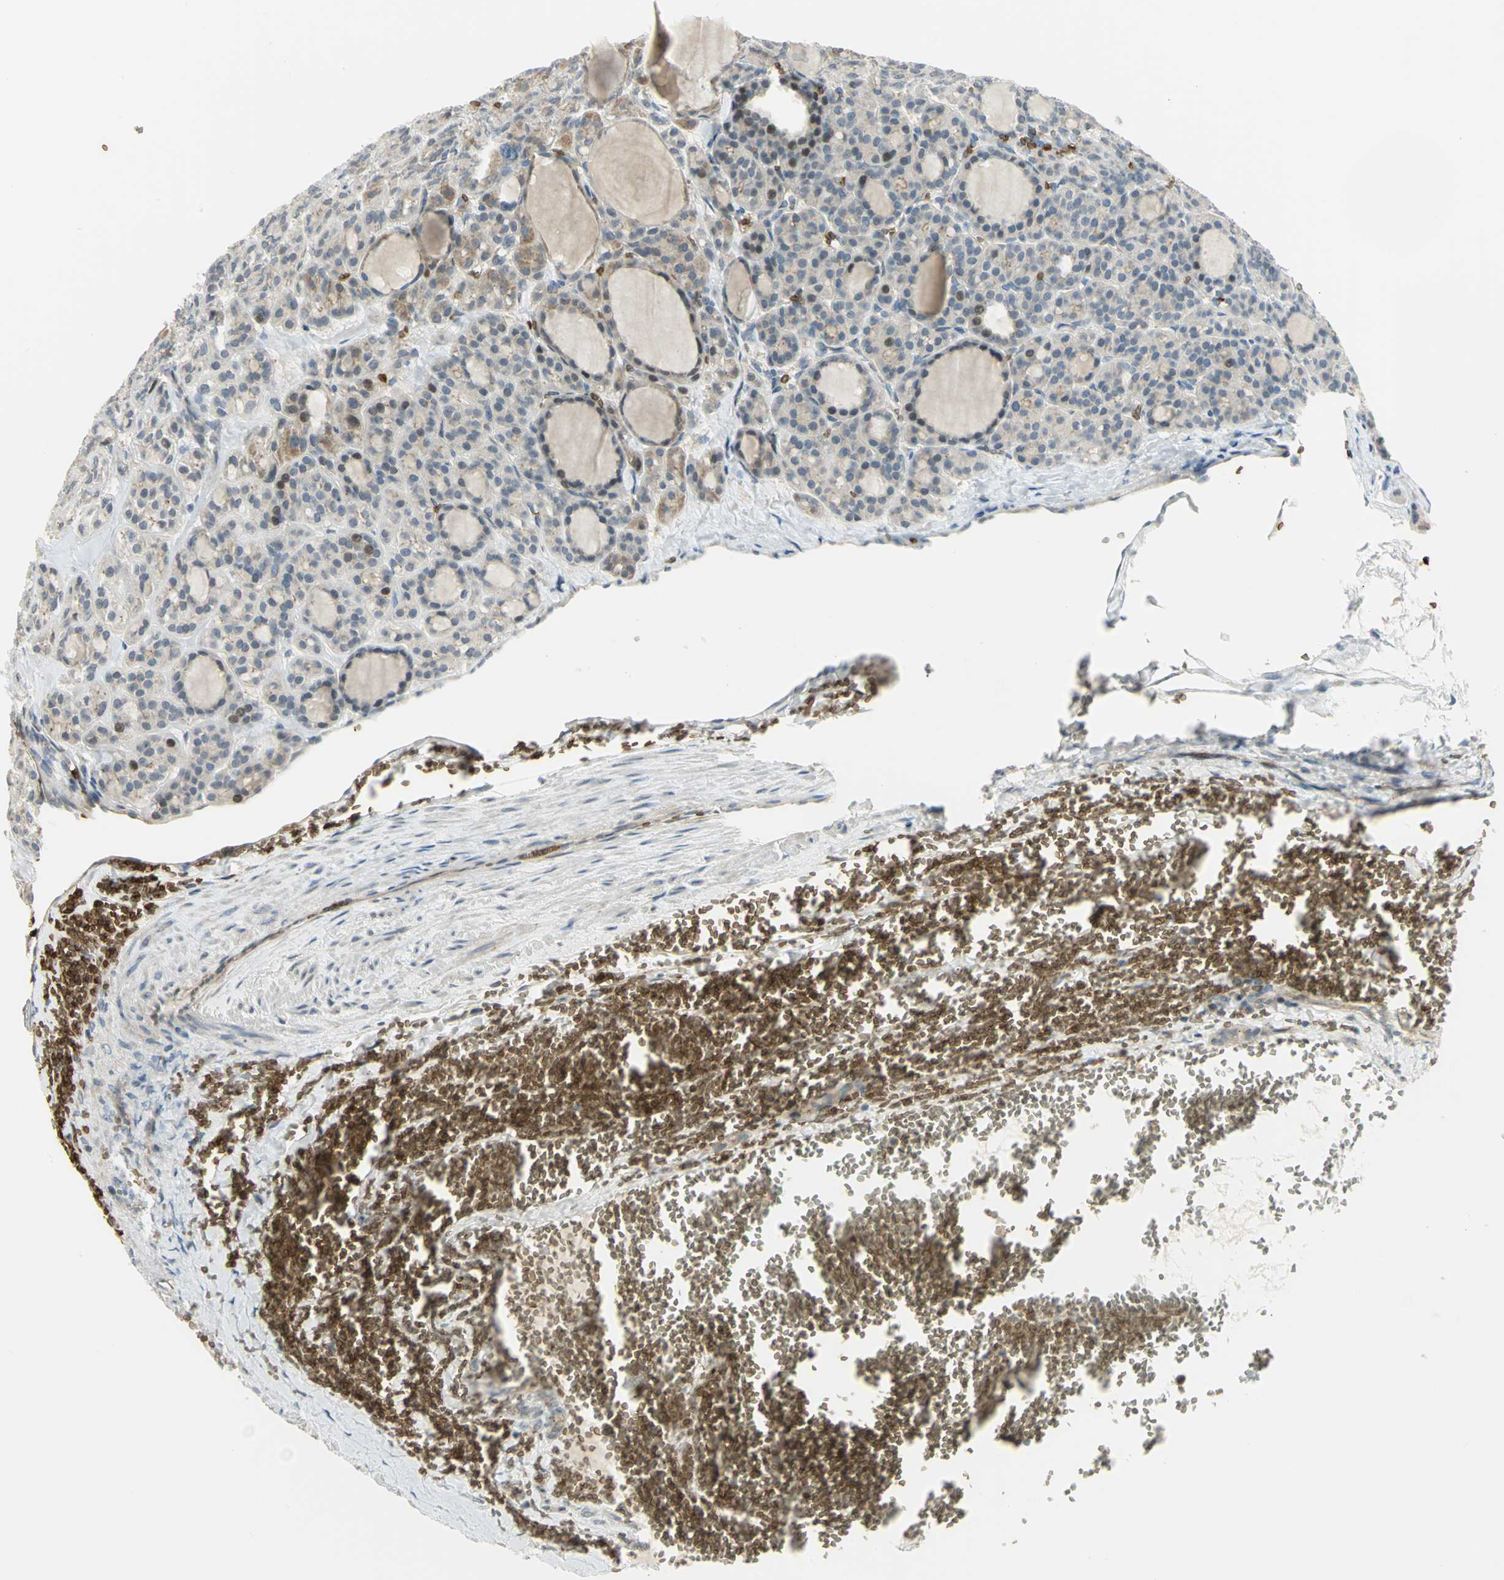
{"staining": {"intensity": "negative", "quantity": "none", "location": "none"}, "tissue": "thyroid cancer", "cell_type": "Tumor cells", "image_type": "cancer", "snomed": [{"axis": "morphology", "description": "Follicular adenoma carcinoma, NOS"}, {"axis": "topography", "description": "Thyroid gland"}], "caption": "Tumor cells are negative for brown protein staining in follicular adenoma carcinoma (thyroid).", "gene": "ANK1", "patient": {"sex": "female", "age": 71}}